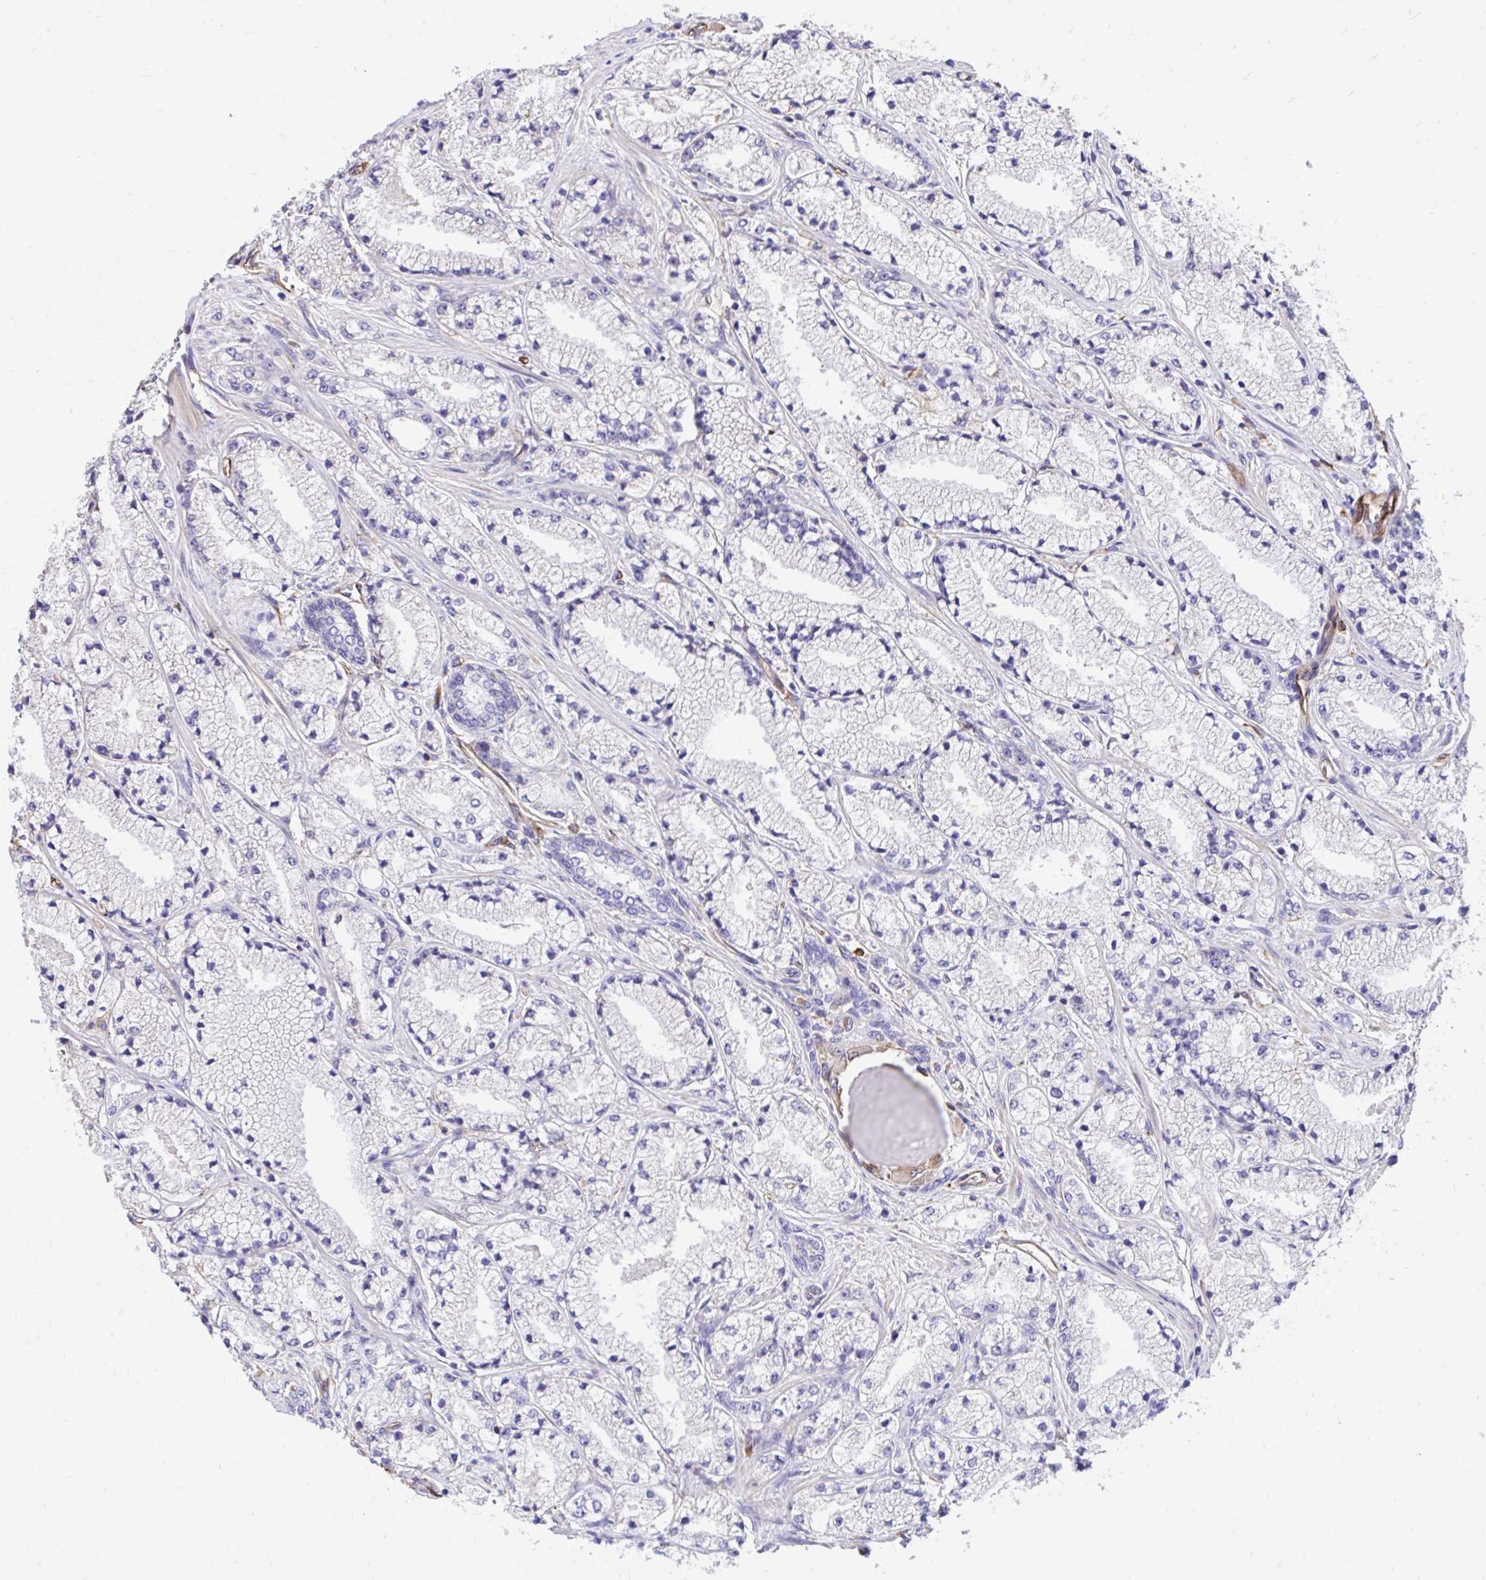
{"staining": {"intensity": "negative", "quantity": "none", "location": "none"}, "tissue": "prostate cancer", "cell_type": "Tumor cells", "image_type": "cancer", "snomed": [{"axis": "morphology", "description": "Adenocarcinoma, High grade"}, {"axis": "topography", "description": "Prostate"}], "caption": "DAB immunohistochemical staining of human prostate high-grade adenocarcinoma exhibits no significant positivity in tumor cells.", "gene": "RNF103", "patient": {"sex": "male", "age": 63}}